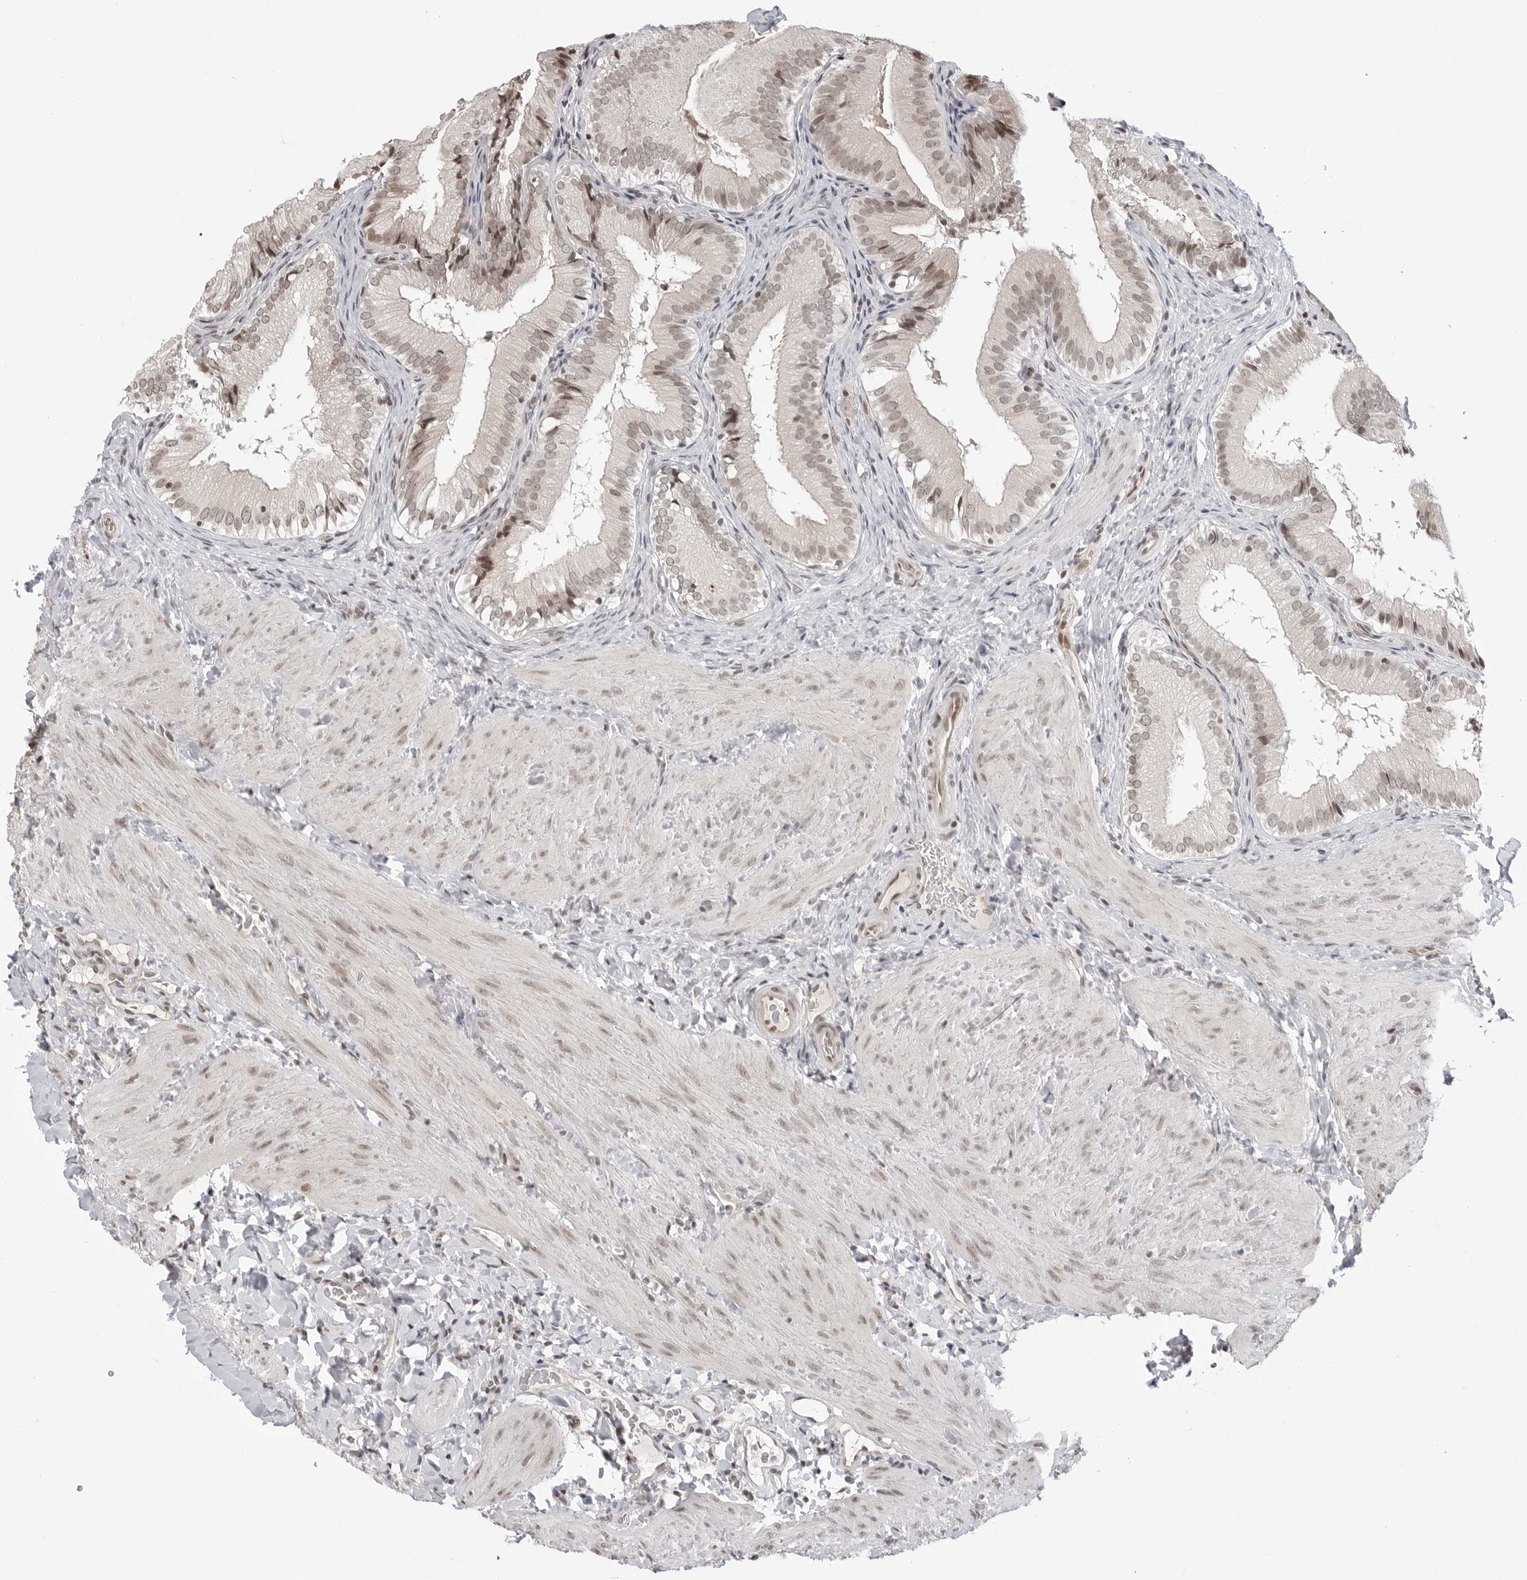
{"staining": {"intensity": "weak", "quantity": "25%-75%", "location": "nuclear"}, "tissue": "gallbladder", "cell_type": "Glandular cells", "image_type": "normal", "snomed": [{"axis": "morphology", "description": "Normal tissue, NOS"}, {"axis": "topography", "description": "Gallbladder"}], "caption": "Protein staining reveals weak nuclear staining in approximately 25%-75% of glandular cells in benign gallbladder.", "gene": "C8orf33", "patient": {"sex": "female", "age": 30}}